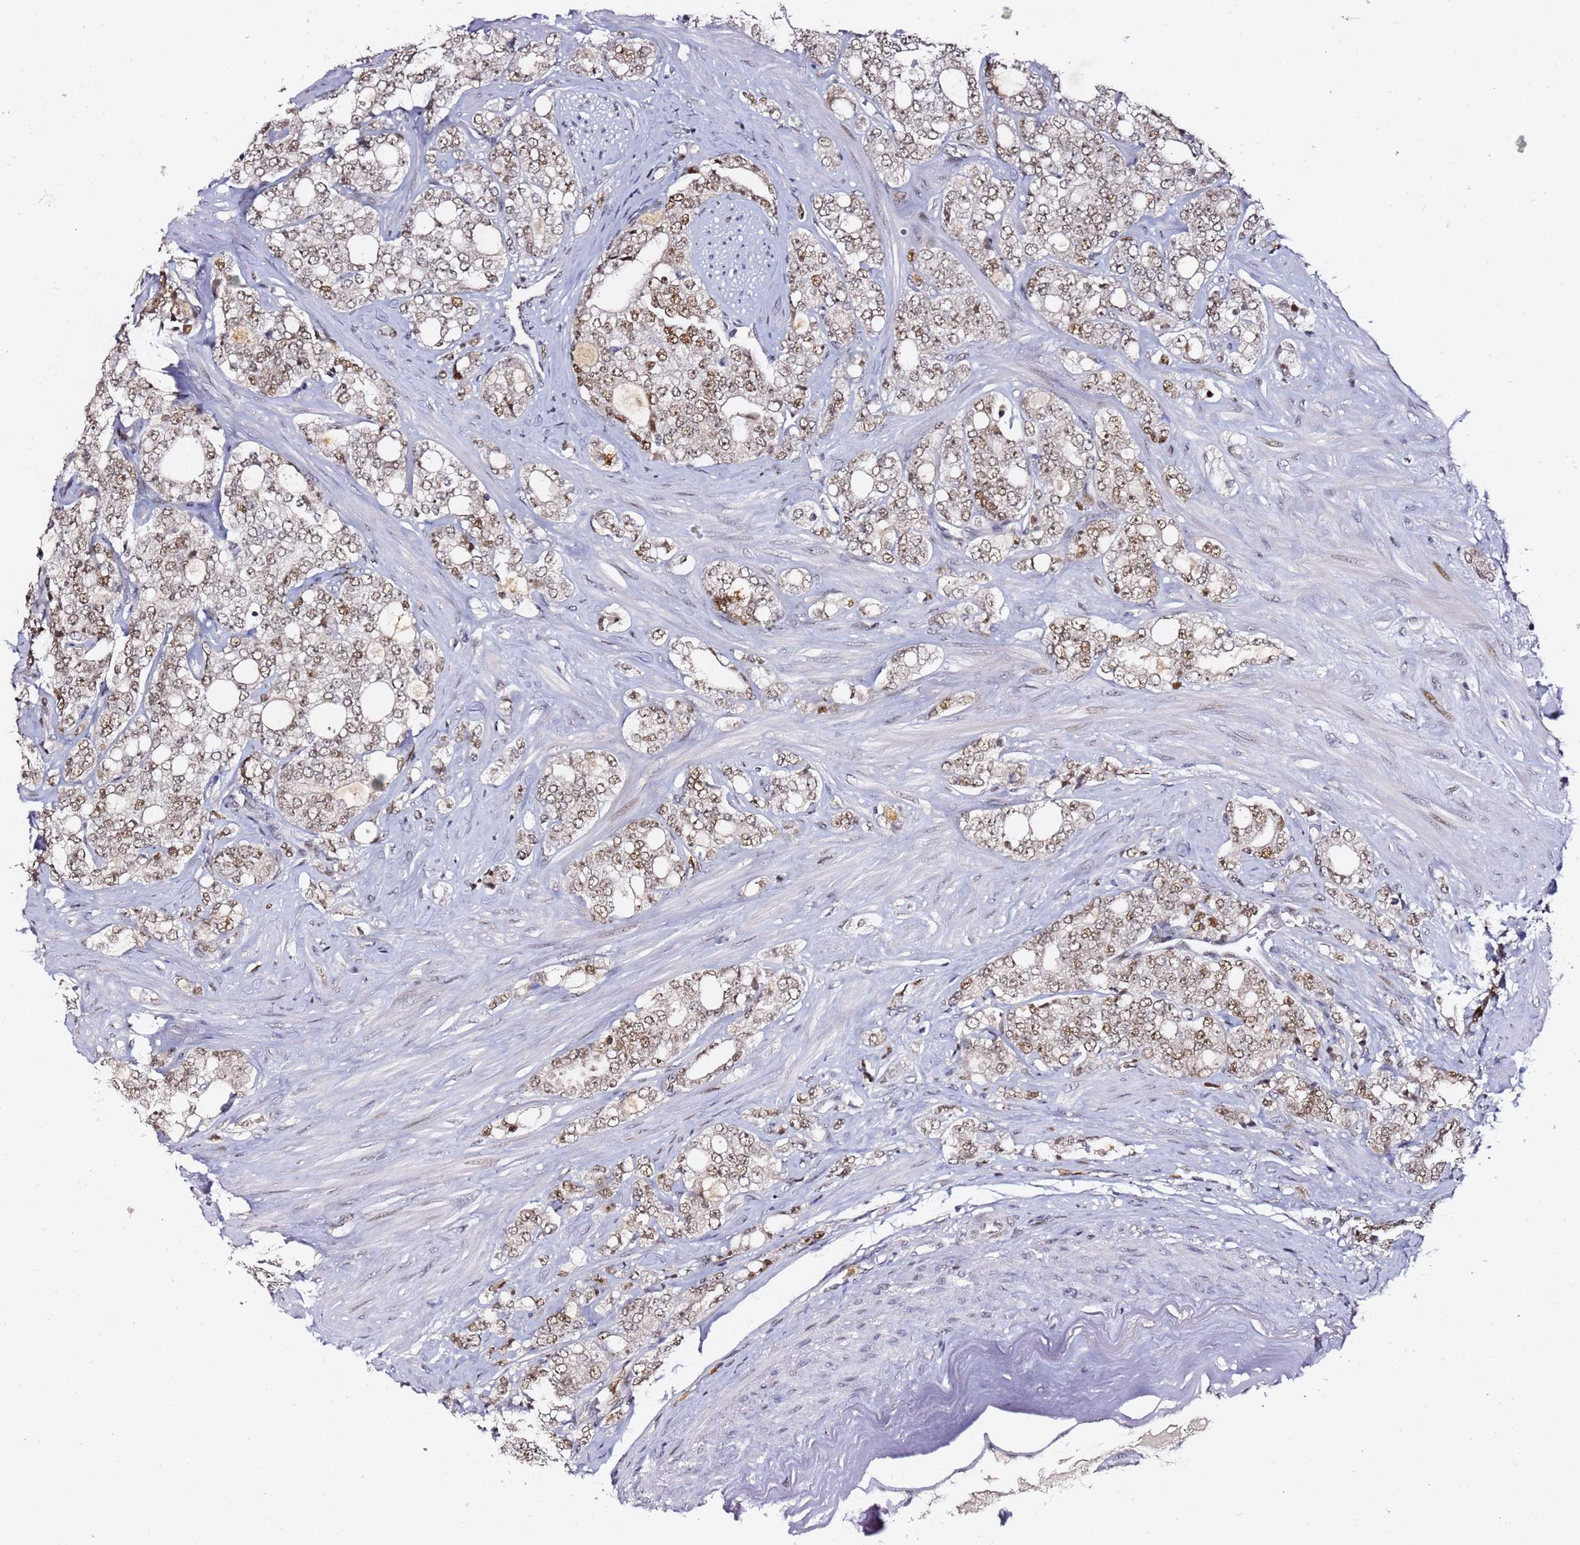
{"staining": {"intensity": "moderate", "quantity": ">75%", "location": "nuclear"}, "tissue": "prostate cancer", "cell_type": "Tumor cells", "image_type": "cancer", "snomed": [{"axis": "morphology", "description": "Adenocarcinoma, High grade"}, {"axis": "topography", "description": "Prostate"}], "caption": "A medium amount of moderate nuclear staining is seen in approximately >75% of tumor cells in high-grade adenocarcinoma (prostate) tissue.", "gene": "FCF1", "patient": {"sex": "male", "age": 64}}